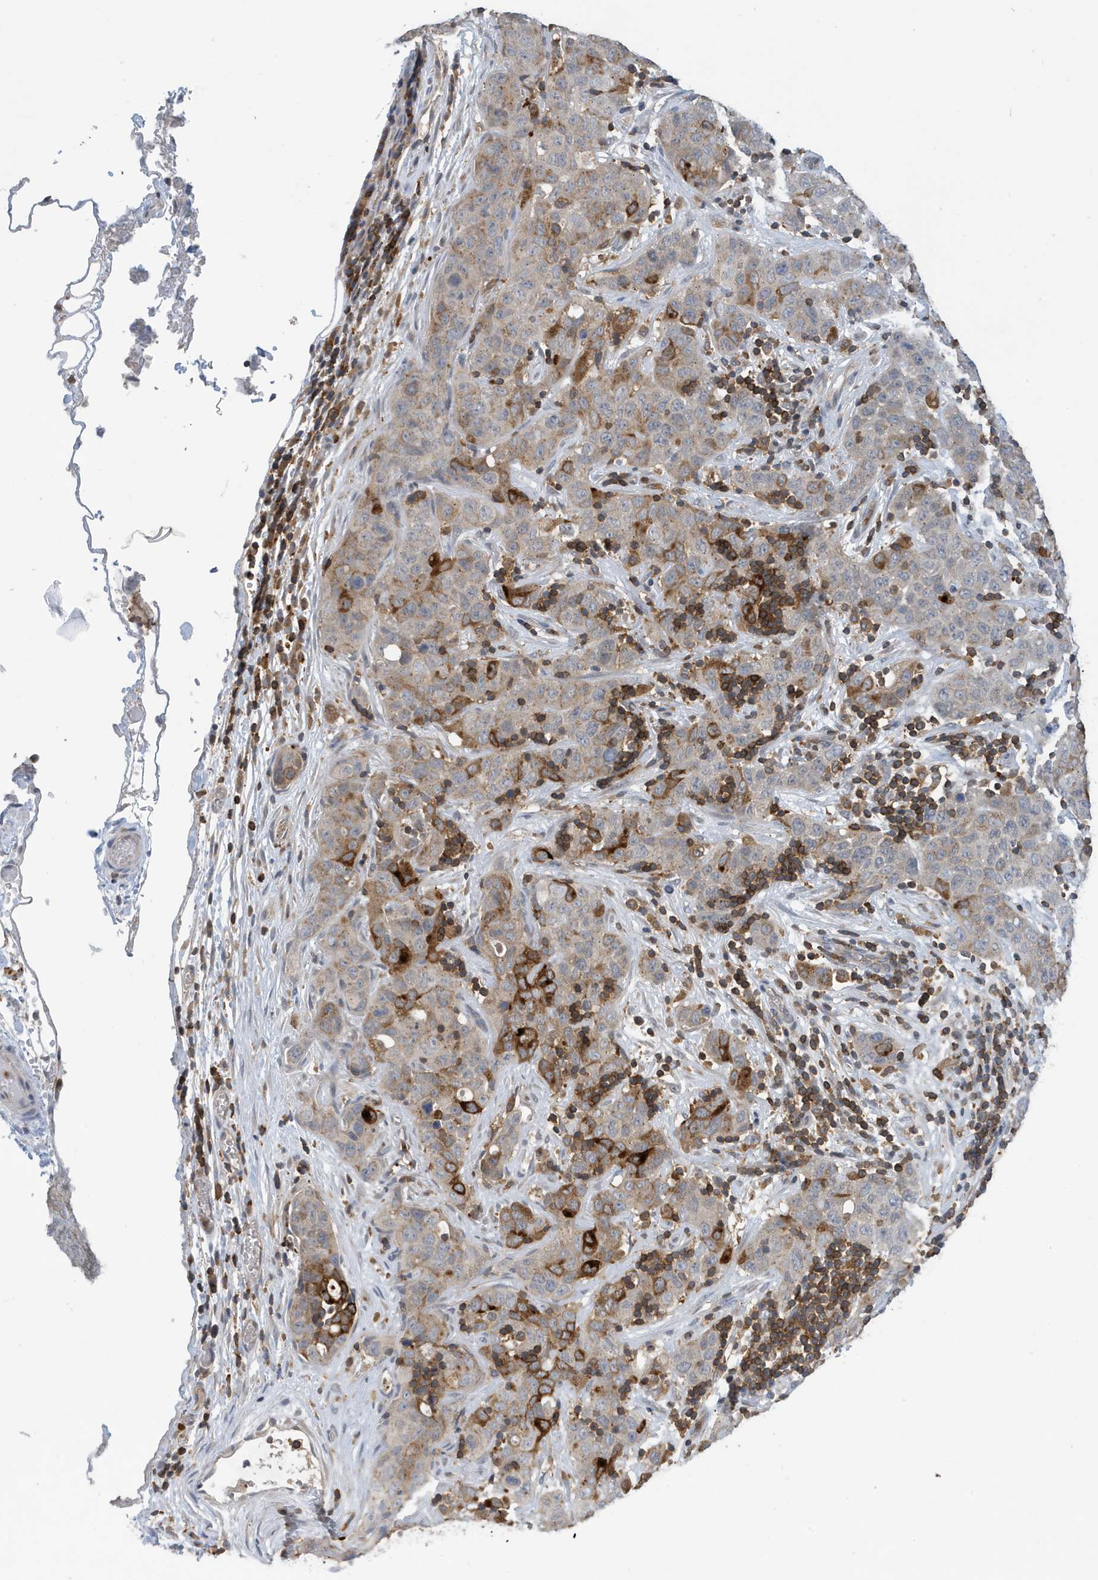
{"staining": {"intensity": "moderate", "quantity": "<25%", "location": "cytoplasmic/membranous"}, "tissue": "stomach cancer", "cell_type": "Tumor cells", "image_type": "cancer", "snomed": [{"axis": "morphology", "description": "Normal tissue, NOS"}, {"axis": "morphology", "description": "Adenocarcinoma, NOS"}, {"axis": "topography", "description": "Lymph node"}, {"axis": "topography", "description": "Stomach"}], "caption": "Human stomach cancer stained with a protein marker reveals moderate staining in tumor cells.", "gene": "NSUN3", "patient": {"sex": "male", "age": 48}}